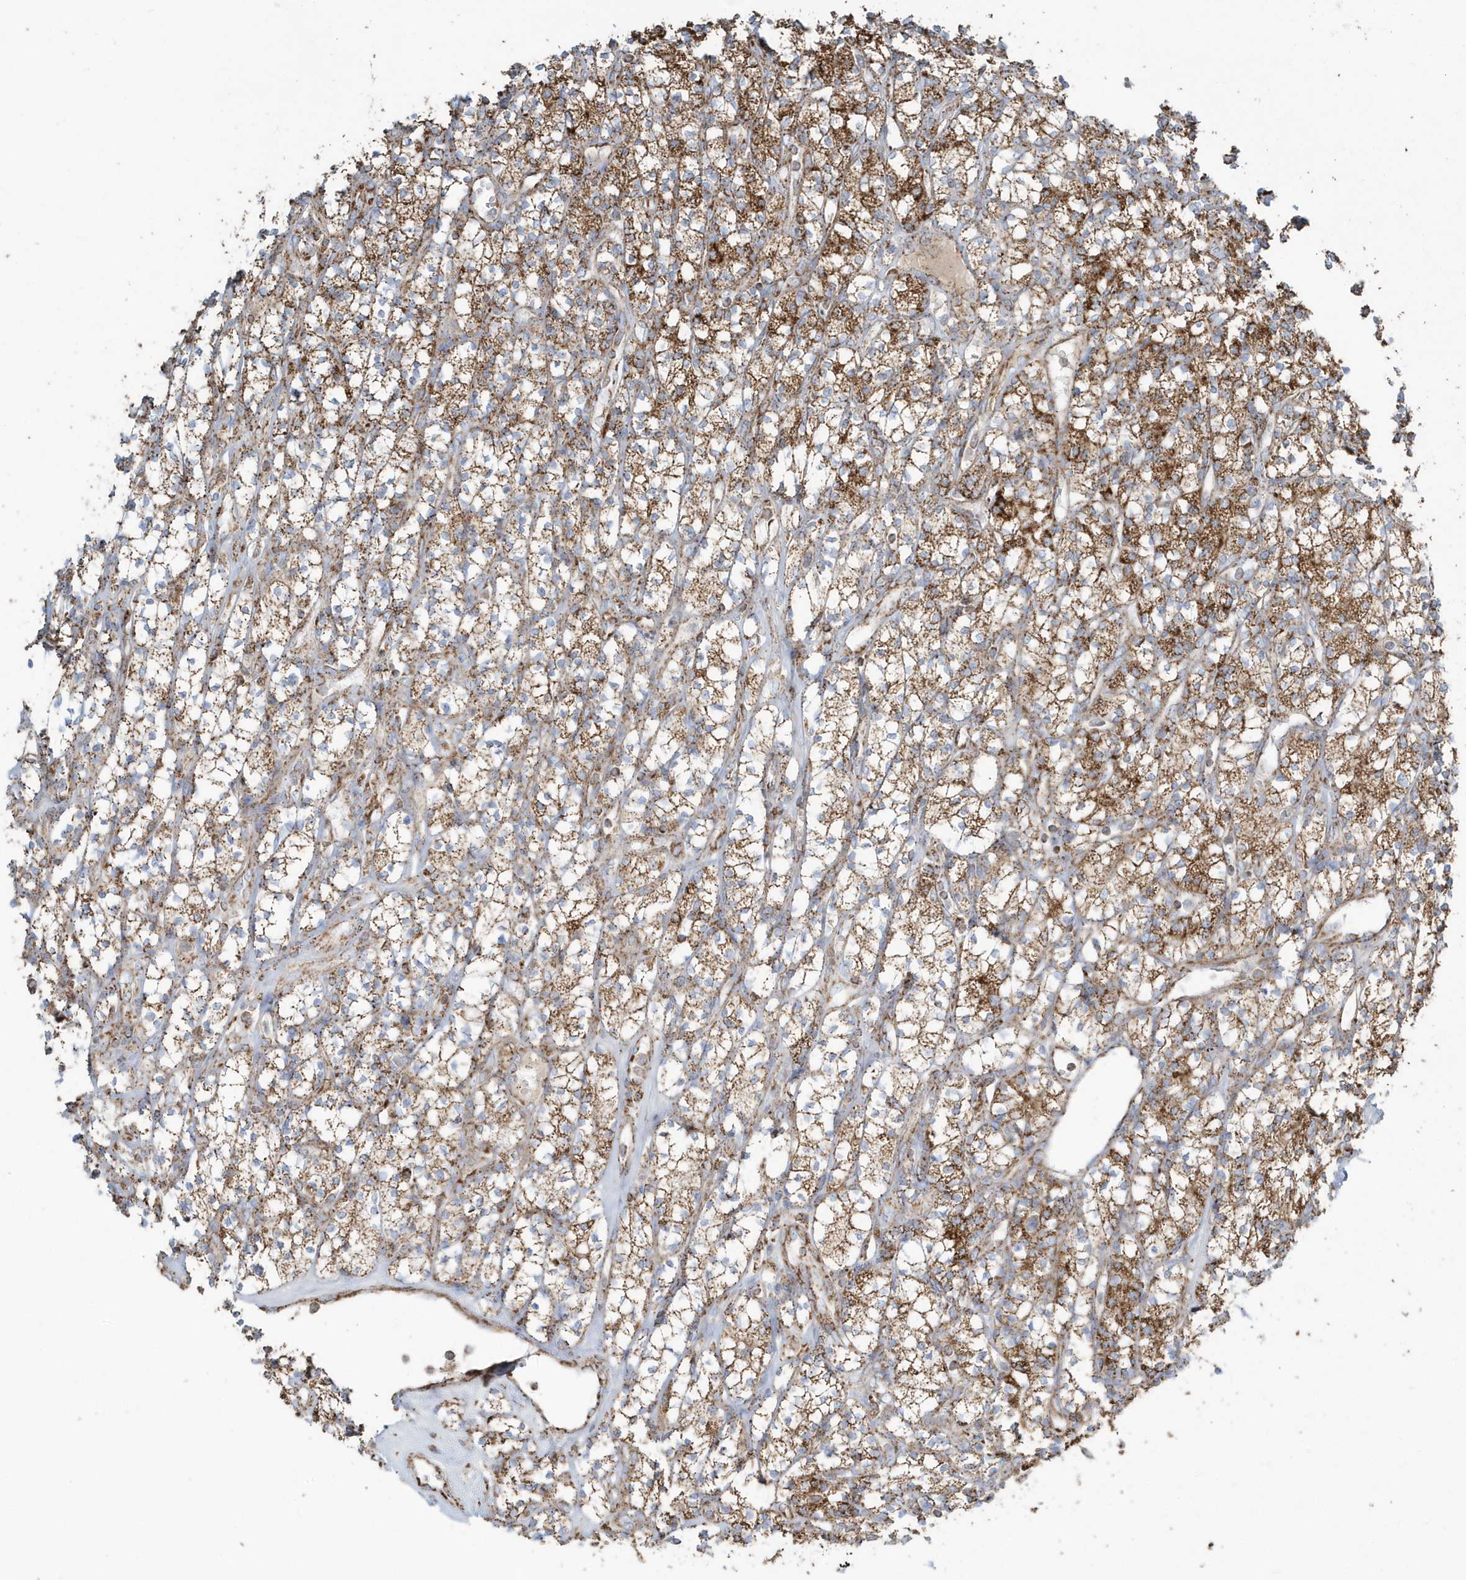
{"staining": {"intensity": "strong", "quantity": ">75%", "location": "cytoplasmic/membranous"}, "tissue": "renal cancer", "cell_type": "Tumor cells", "image_type": "cancer", "snomed": [{"axis": "morphology", "description": "Adenocarcinoma, NOS"}, {"axis": "topography", "description": "Kidney"}], "caption": "Renal cancer (adenocarcinoma) stained with a protein marker exhibits strong staining in tumor cells.", "gene": "RAB11FIP3", "patient": {"sex": "male", "age": 77}}